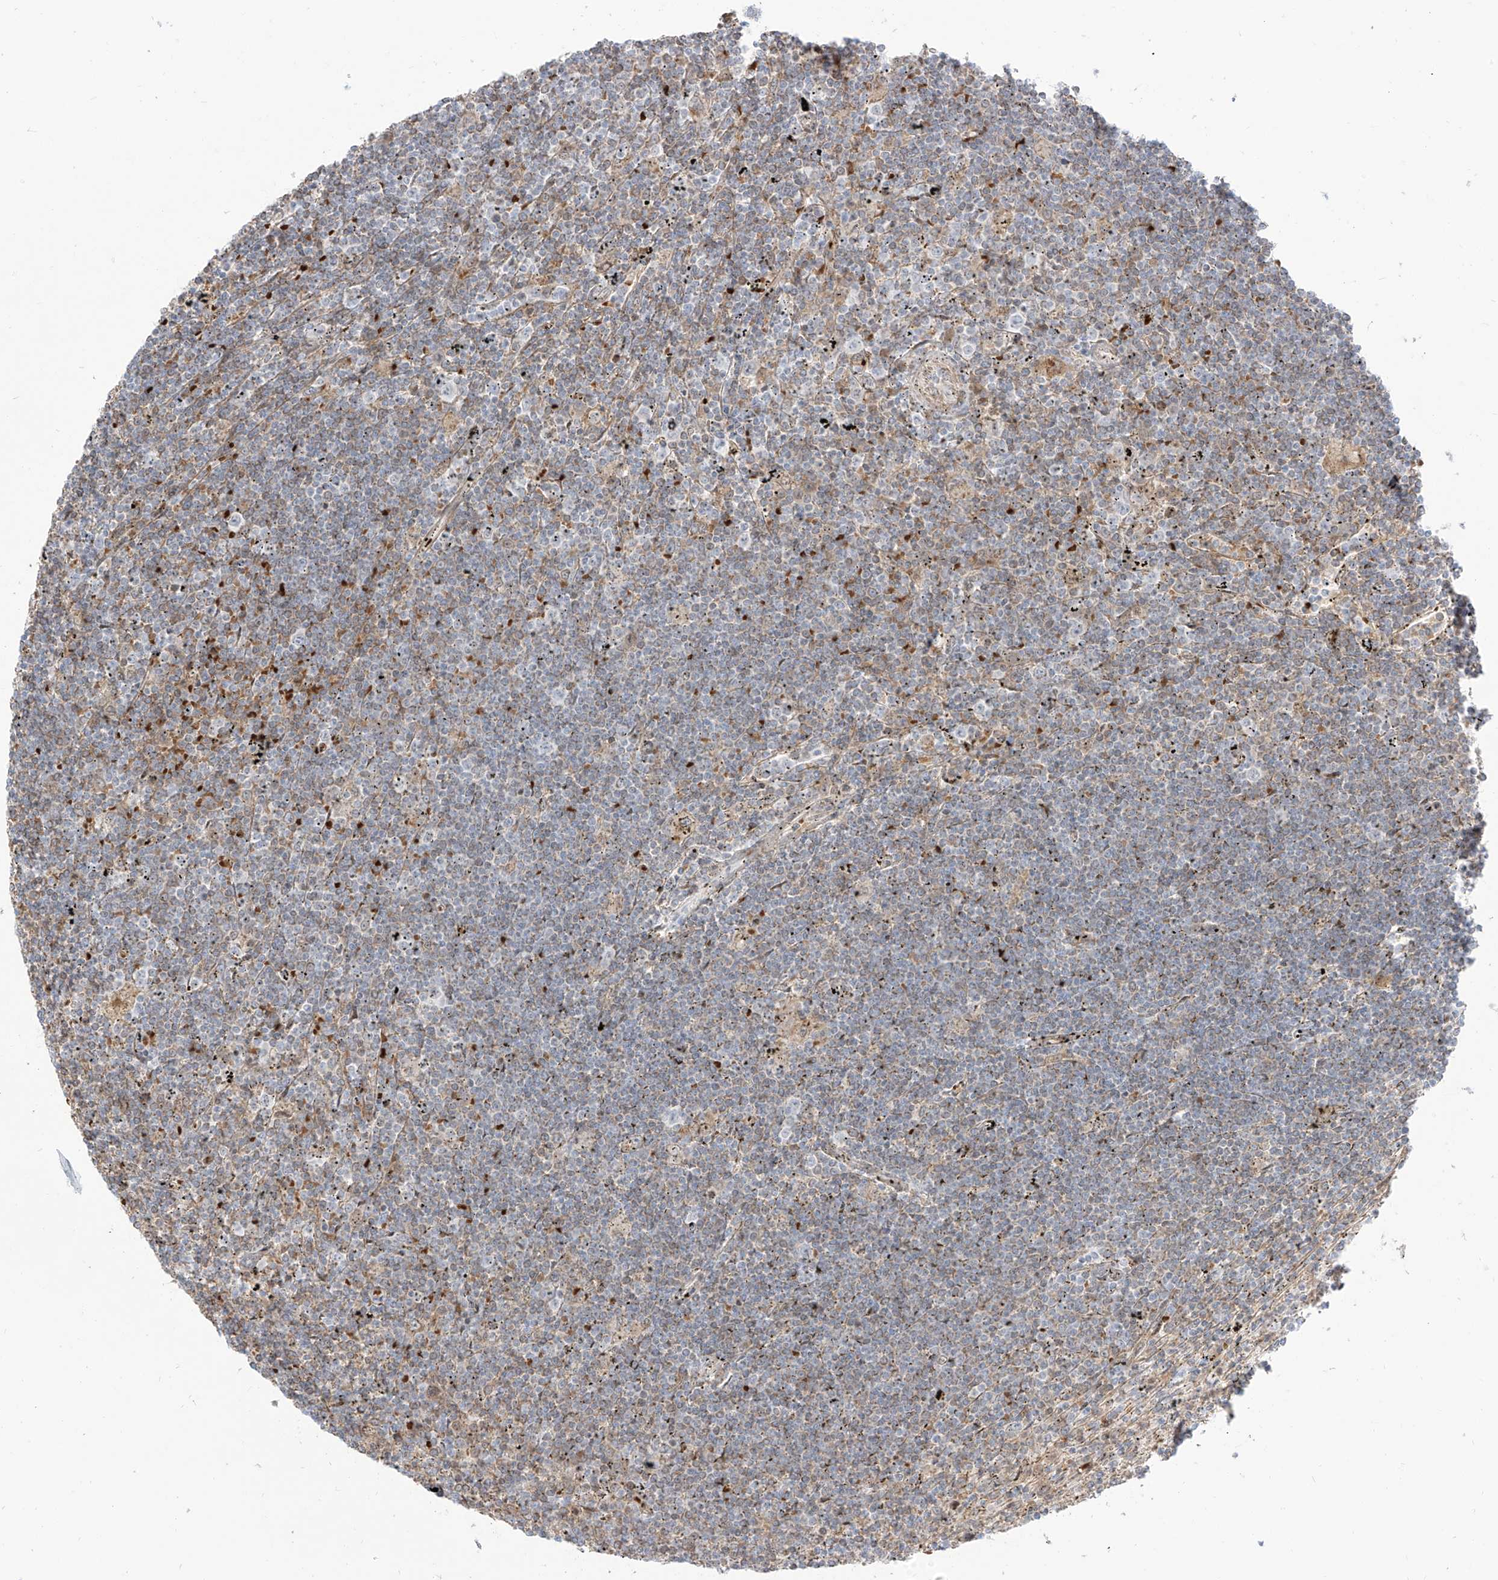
{"staining": {"intensity": "weak", "quantity": "25%-75%", "location": "cytoplasmic/membranous"}, "tissue": "lymphoma", "cell_type": "Tumor cells", "image_type": "cancer", "snomed": [{"axis": "morphology", "description": "Malignant lymphoma, non-Hodgkin's type, Low grade"}, {"axis": "topography", "description": "Spleen"}], "caption": "Immunohistochemical staining of lymphoma demonstrates weak cytoplasmic/membranous protein expression in approximately 25%-75% of tumor cells. (Stains: DAB (3,3'-diaminobenzidine) in brown, nuclei in blue, Microscopy: brightfield microscopy at high magnification).", "gene": "ARHGEF40", "patient": {"sex": "male", "age": 76}}